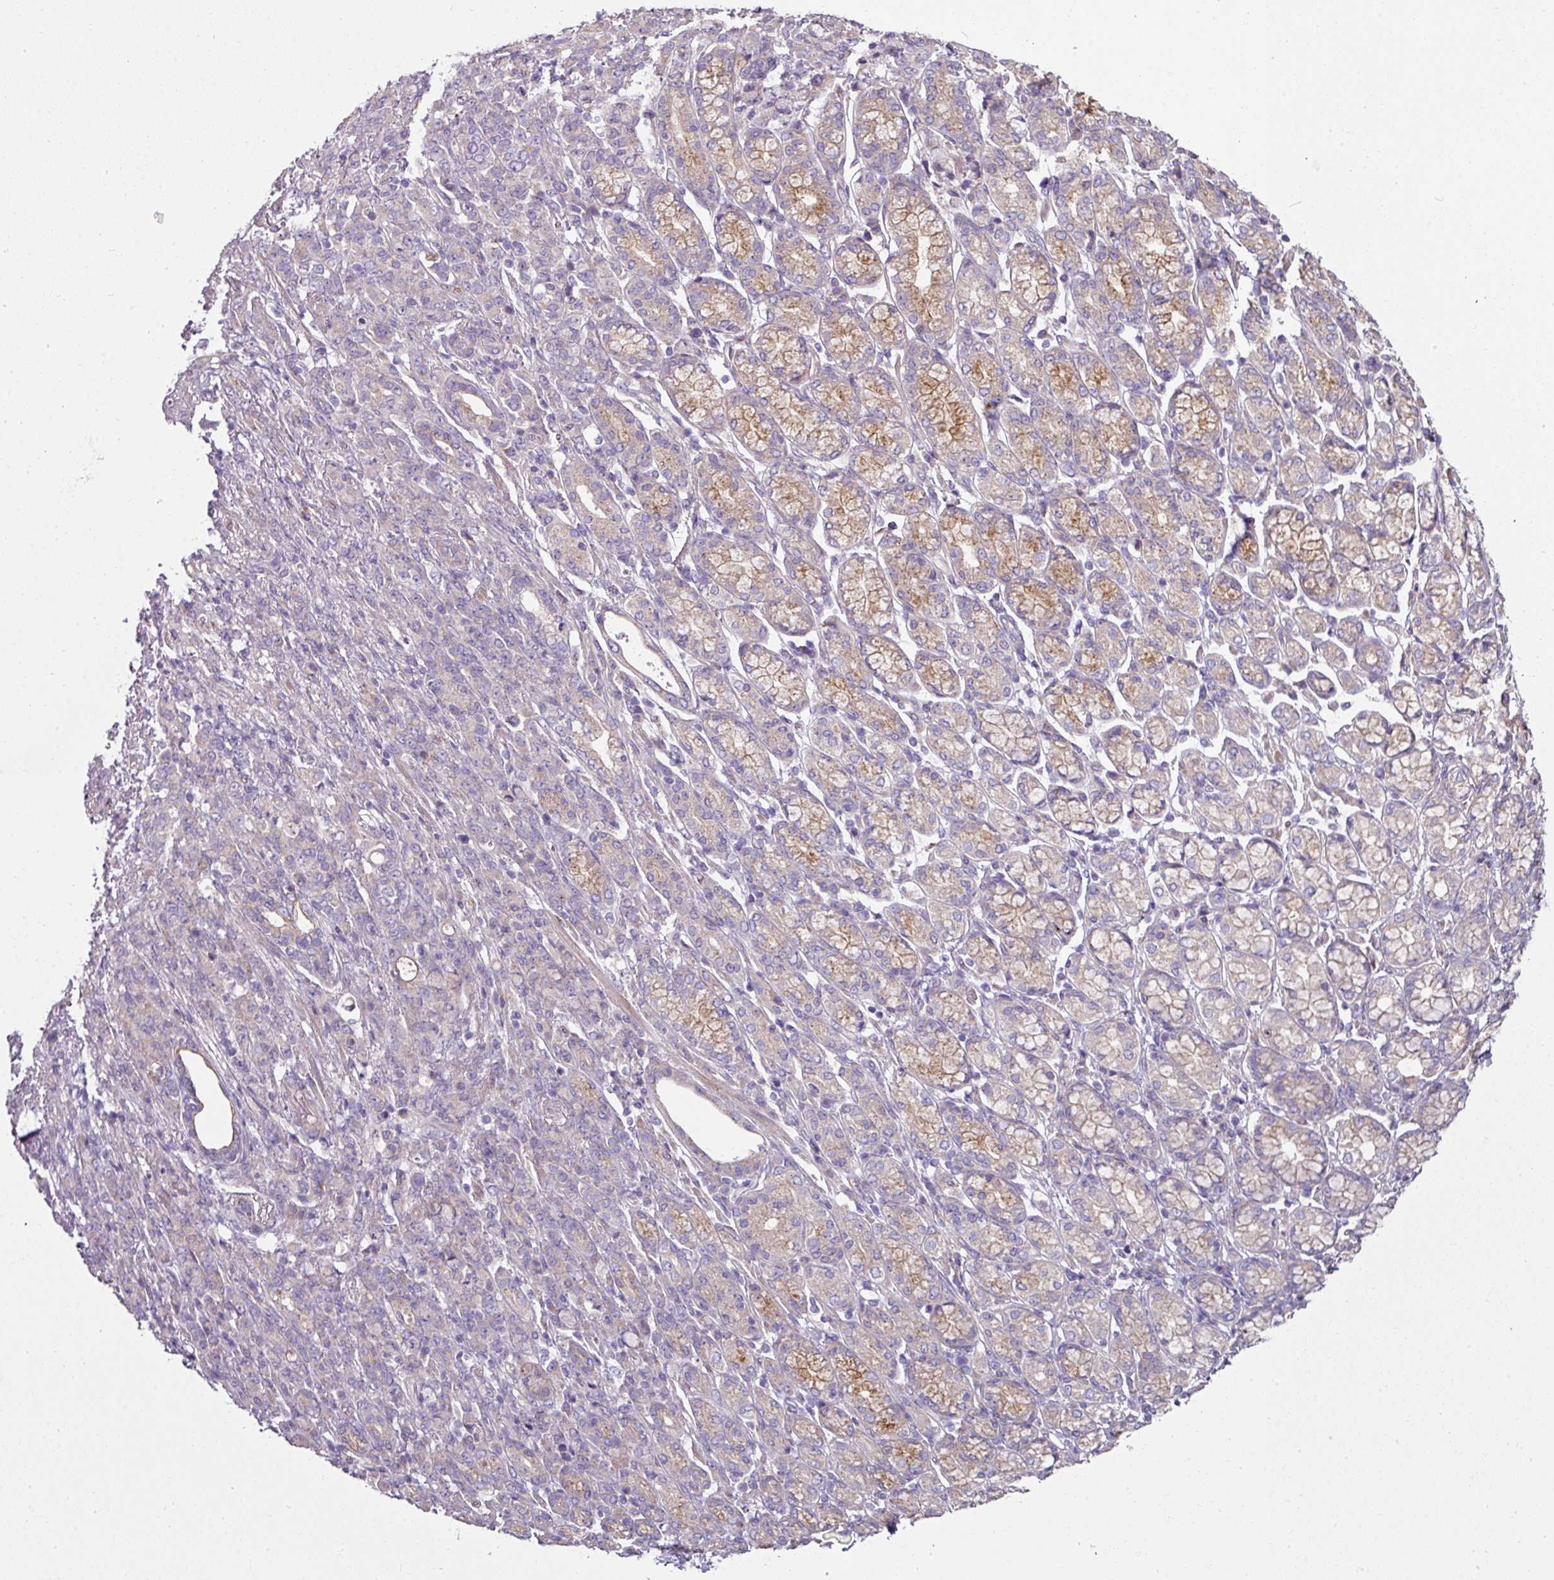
{"staining": {"intensity": "negative", "quantity": "none", "location": "none"}, "tissue": "stomach cancer", "cell_type": "Tumor cells", "image_type": "cancer", "snomed": [{"axis": "morphology", "description": "Adenocarcinoma, NOS"}, {"axis": "topography", "description": "Stomach"}], "caption": "The image shows no significant staining in tumor cells of stomach adenocarcinoma.", "gene": "LRRC9", "patient": {"sex": "female", "age": 79}}